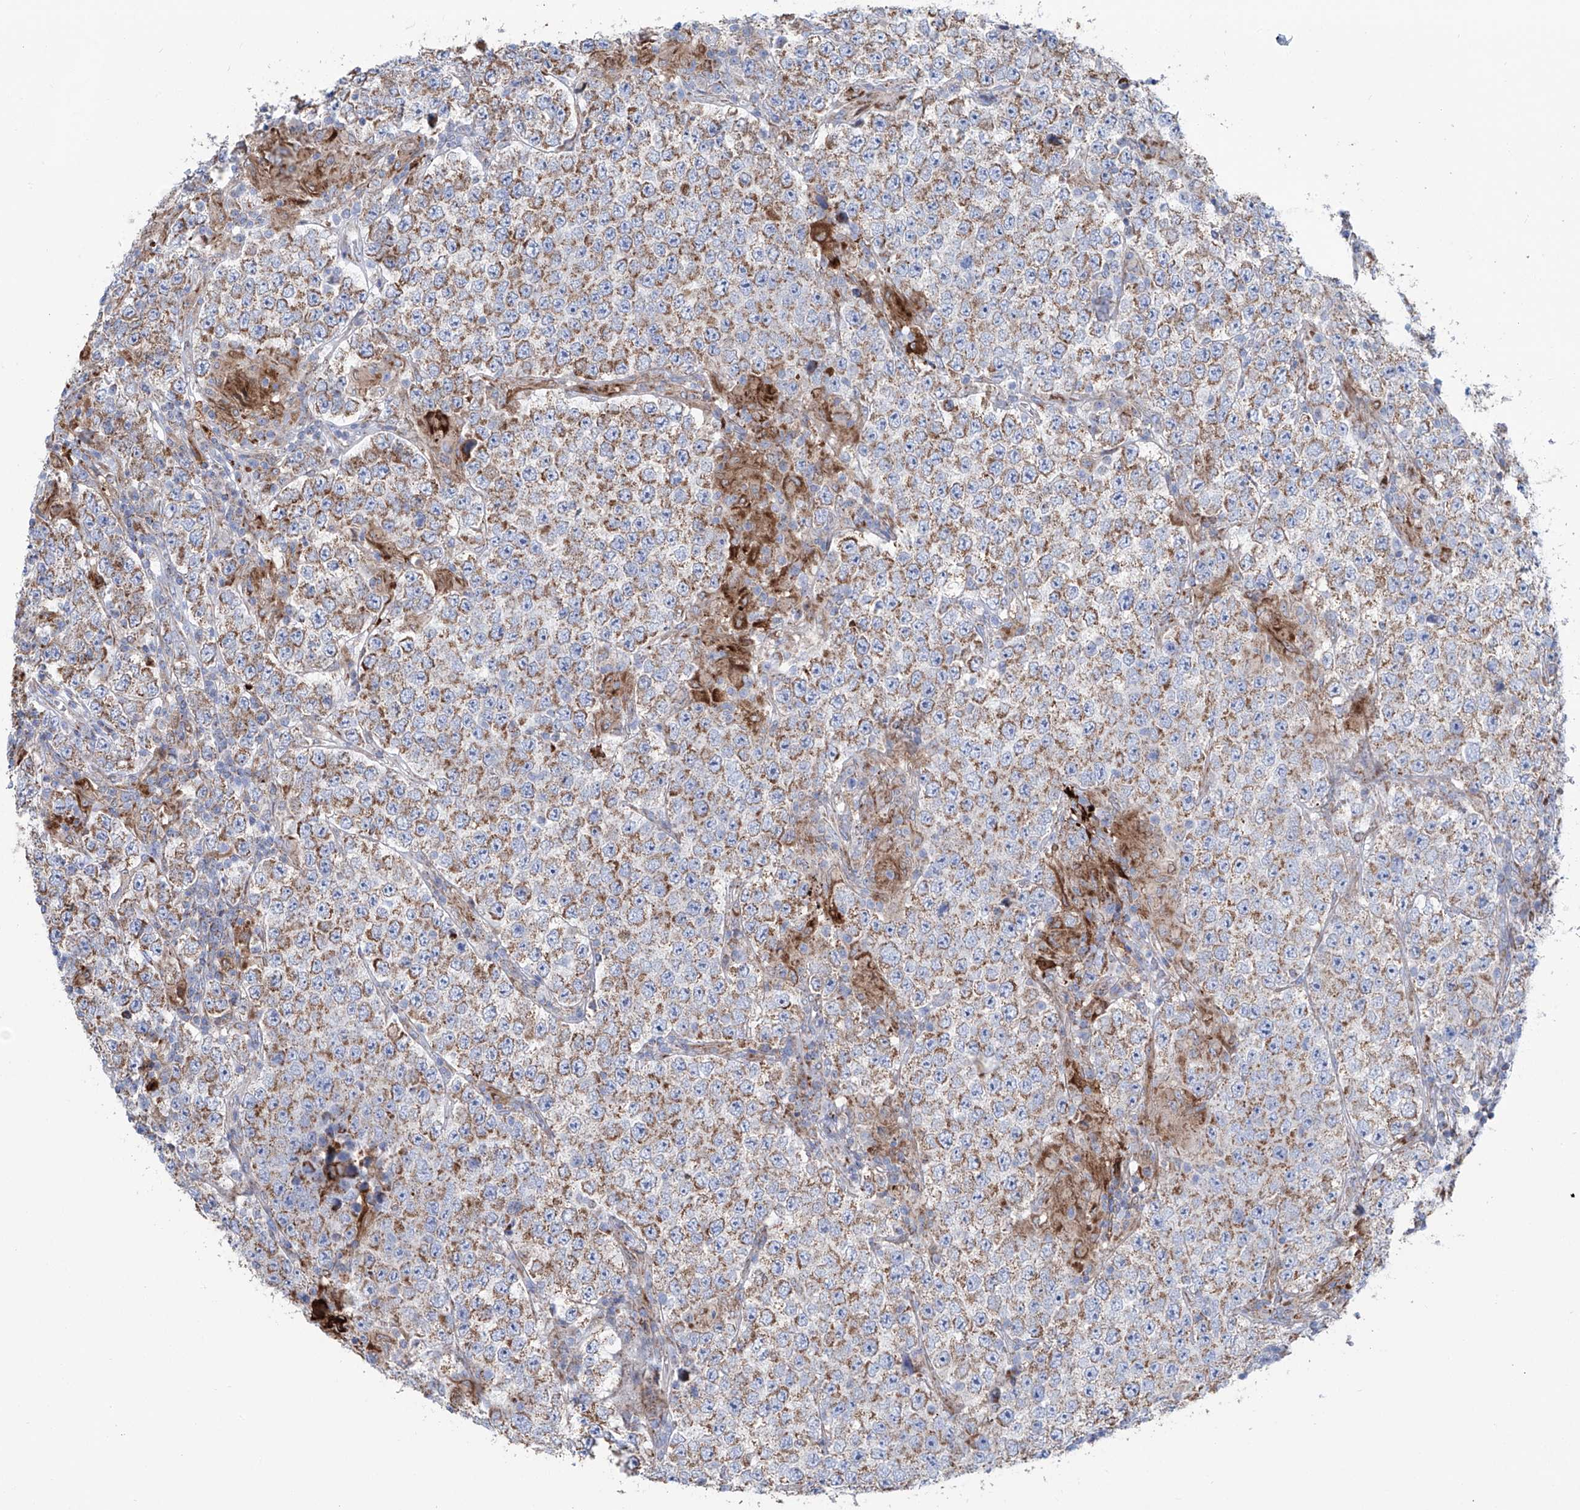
{"staining": {"intensity": "moderate", "quantity": ">75%", "location": "cytoplasmic/membranous"}, "tissue": "testis cancer", "cell_type": "Tumor cells", "image_type": "cancer", "snomed": [{"axis": "morphology", "description": "Normal tissue, NOS"}, {"axis": "morphology", "description": "Urothelial carcinoma, High grade"}, {"axis": "morphology", "description": "Seminoma, NOS"}, {"axis": "morphology", "description": "Carcinoma, Embryonal, NOS"}, {"axis": "topography", "description": "Urinary bladder"}, {"axis": "topography", "description": "Testis"}], "caption": "Tumor cells exhibit medium levels of moderate cytoplasmic/membranous staining in approximately >75% of cells in human seminoma (testis).", "gene": "ALDH6A1", "patient": {"sex": "male", "age": 41}}